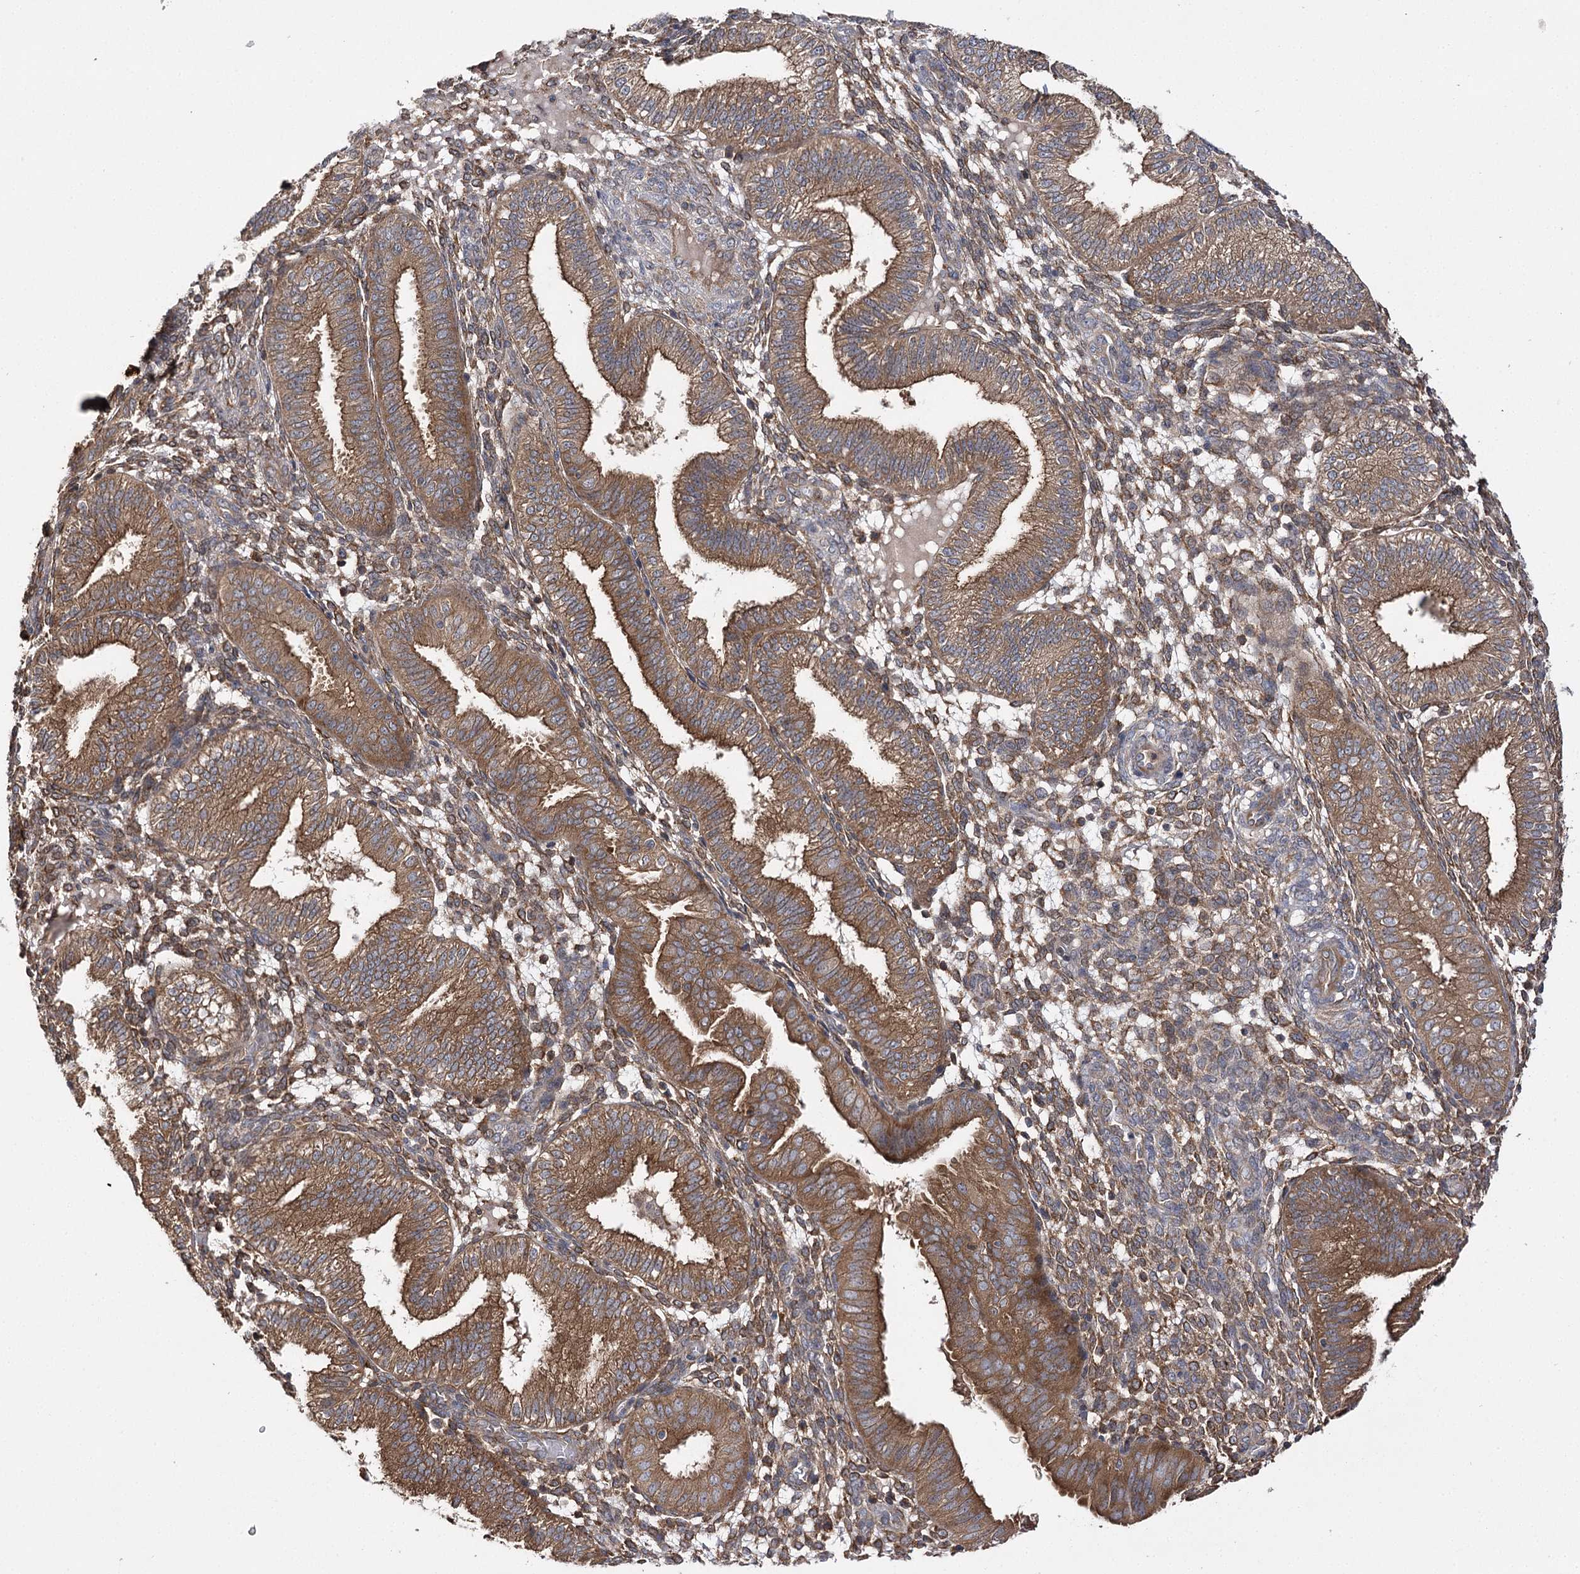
{"staining": {"intensity": "weak", "quantity": "<25%", "location": "cytoplasmic/membranous"}, "tissue": "endometrium", "cell_type": "Cells in endometrial stroma", "image_type": "normal", "snomed": [{"axis": "morphology", "description": "Normal tissue, NOS"}, {"axis": "topography", "description": "Endometrium"}], "caption": "DAB immunohistochemical staining of normal endometrium shows no significant positivity in cells in endometrial stroma. (DAB immunohistochemistry, high magnification).", "gene": "BCR", "patient": {"sex": "female", "age": 39}}